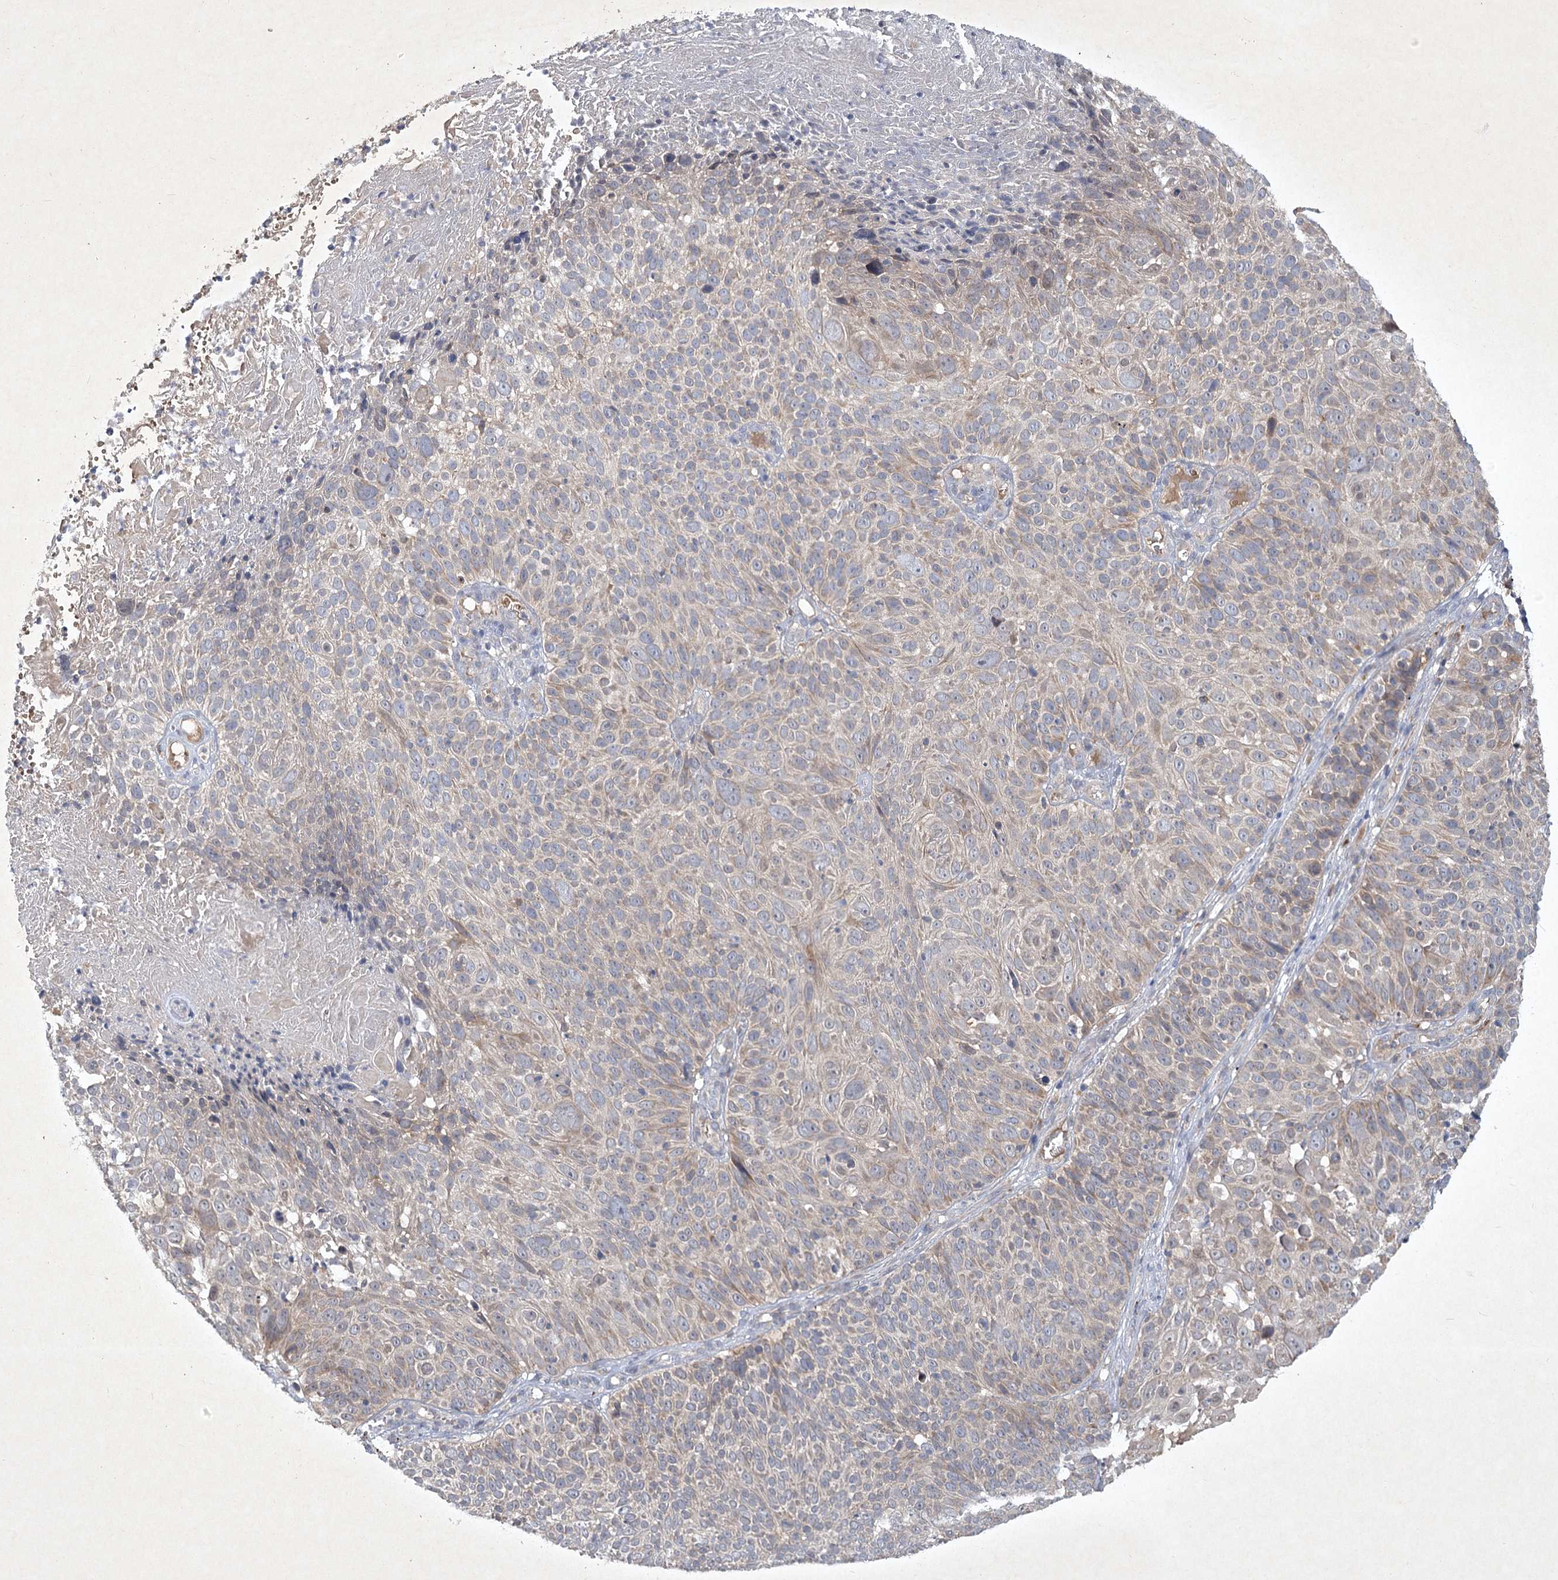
{"staining": {"intensity": "weak", "quantity": "<25%", "location": "cytoplasmic/membranous"}, "tissue": "cervical cancer", "cell_type": "Tumor cells", "image_type": "cancer", "snomed": [{"axis": "morphology", "description": "Squamous cell carcinoma, NOS"}, {"axis": "topography", "description": "Cervix"}], "caption": "Tumor cells are negative for protein expression in human cervical cancer.", "gene": "PYROXD2", "patient": {"sex": "female", "age": 74}}